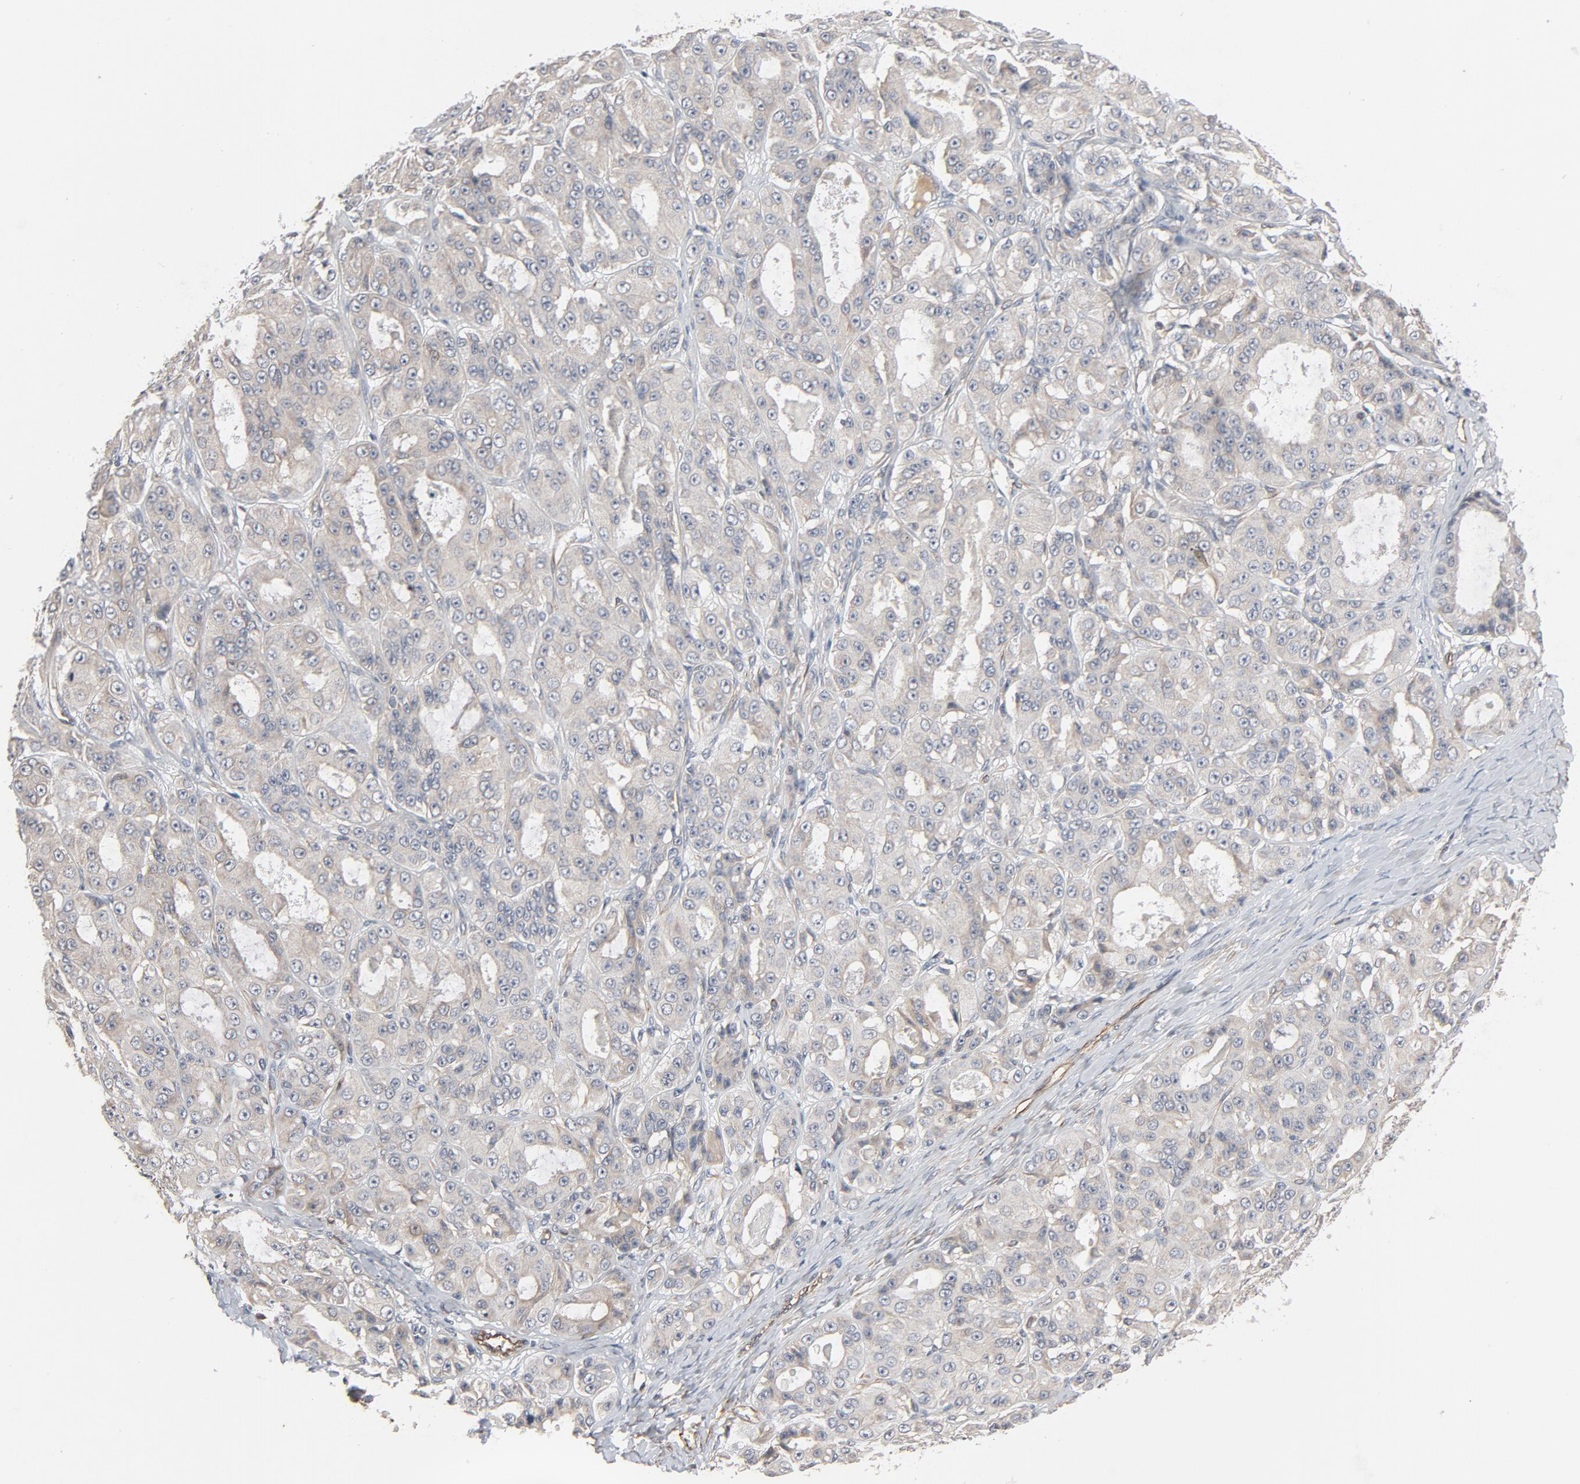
{"staining": {"intensity": "weak", "quantity": ">75%", "location": "cytoplasmic/membranous"}, "tissue": "ovarian cancer", "cell_type": "Tumor cells", "image_type": "cancer", "snomed": [{"axis": "morphology", "description": "Carcinoma, endometroid"}, {"axis": "topography", "description": "Ovary"}], "caption": "DAB immunohistochemical staining of endometroid carcinoma (ovarian) shows weak cytoplasmic/membranous protein positivity in about >75% of tumor cells. (DAB = brown stain, brightfield microscopy at high magnification).", "gene": "TRIOBP", "patient": {"sex": "female", "age": 61}}